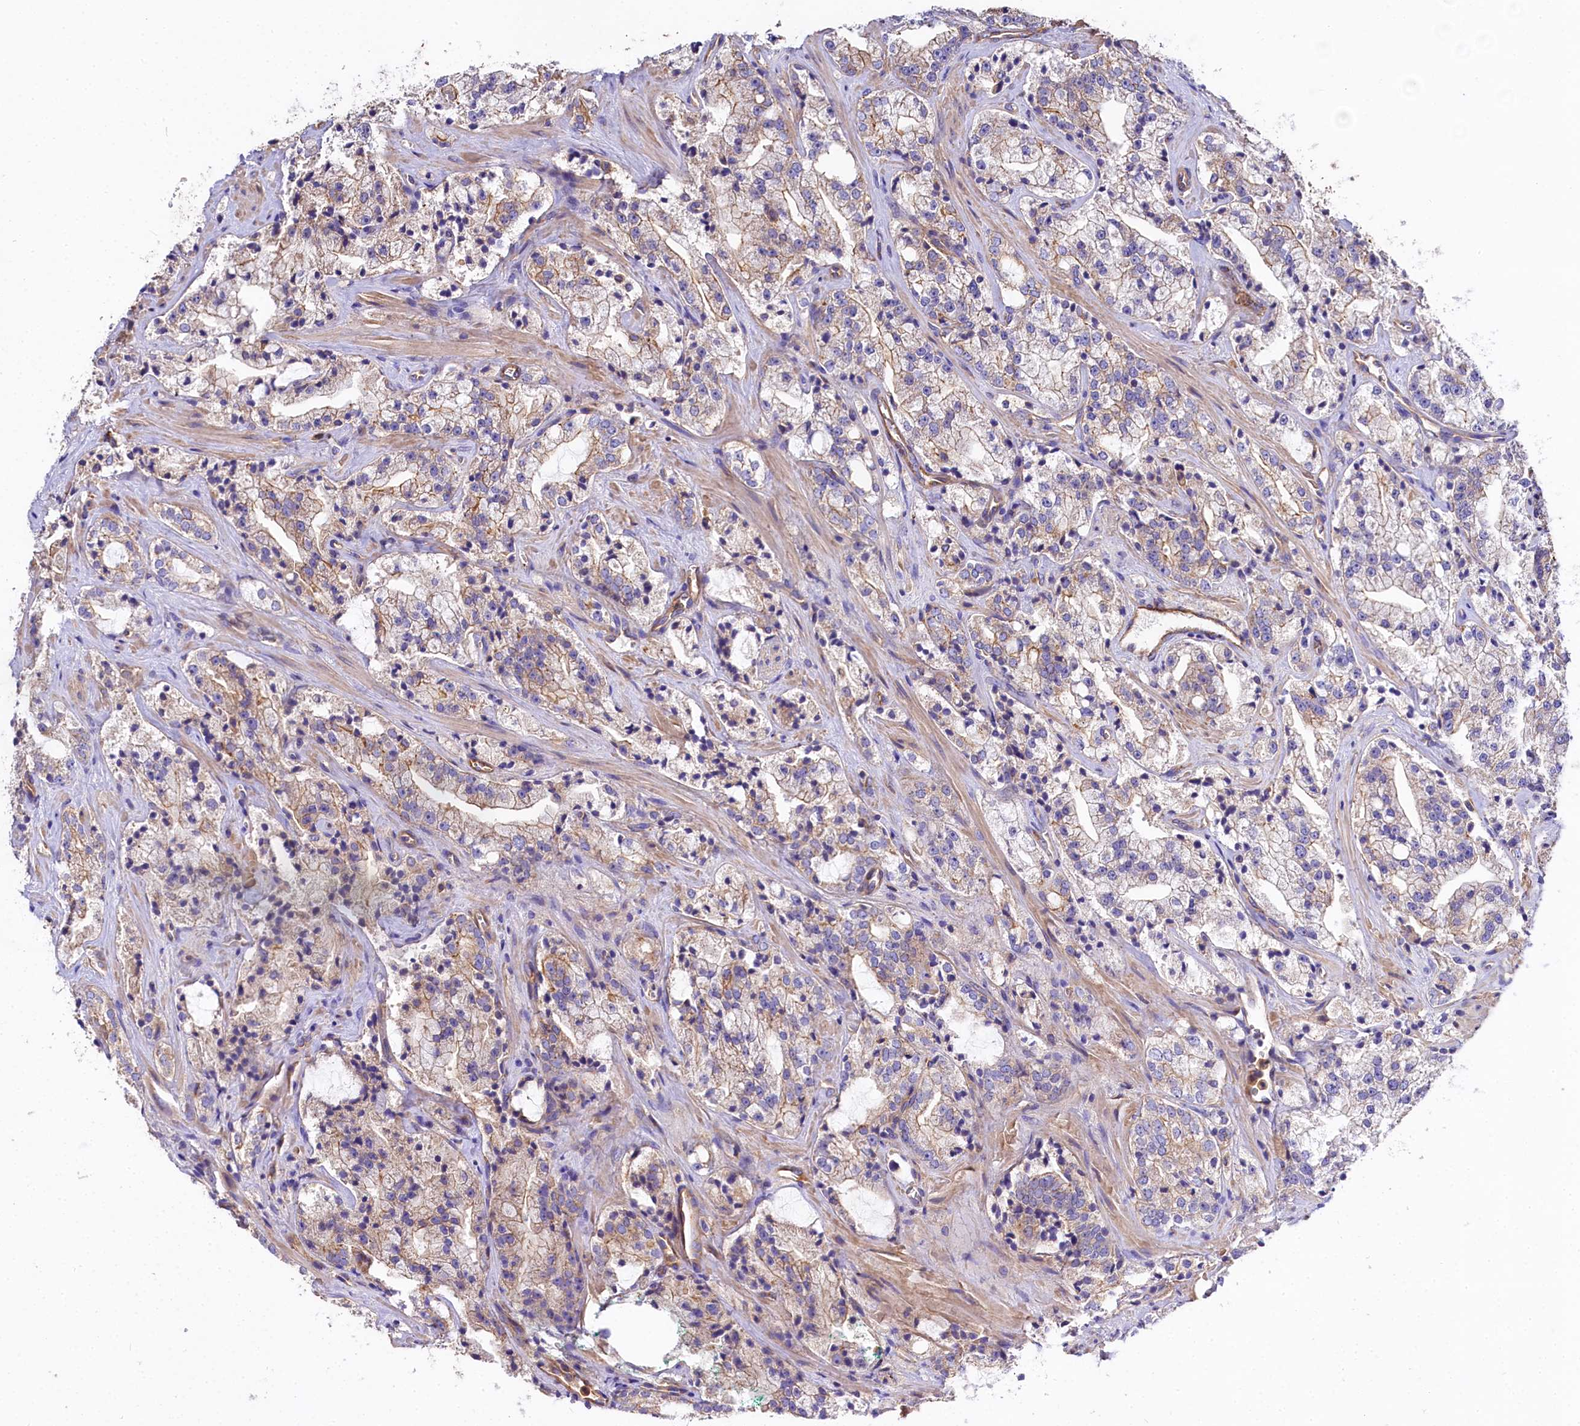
{"staining": {"intensity": "moderate", "quantity": "25%-75%", "location": "cytoplasmic/membranous"}, "tissue": "prostate cancer", "cell_type": "Tumor cells", "image_type": "cancer", "snomed": [{"axis": "morphology", "description": "Adenocarcinoma, High grade"}, {"axis": "topography", "description": "Prostate"}], "caption": "The photomicrograph demonstrates staining of prostate cancer, revealing moderate cytoplasmic/membranous protein staining (brown color) within tumor cells. Nuclei are stained in blue.", "gene": "FCHSD2", "patient": {"sex": "male", "age": 64}}